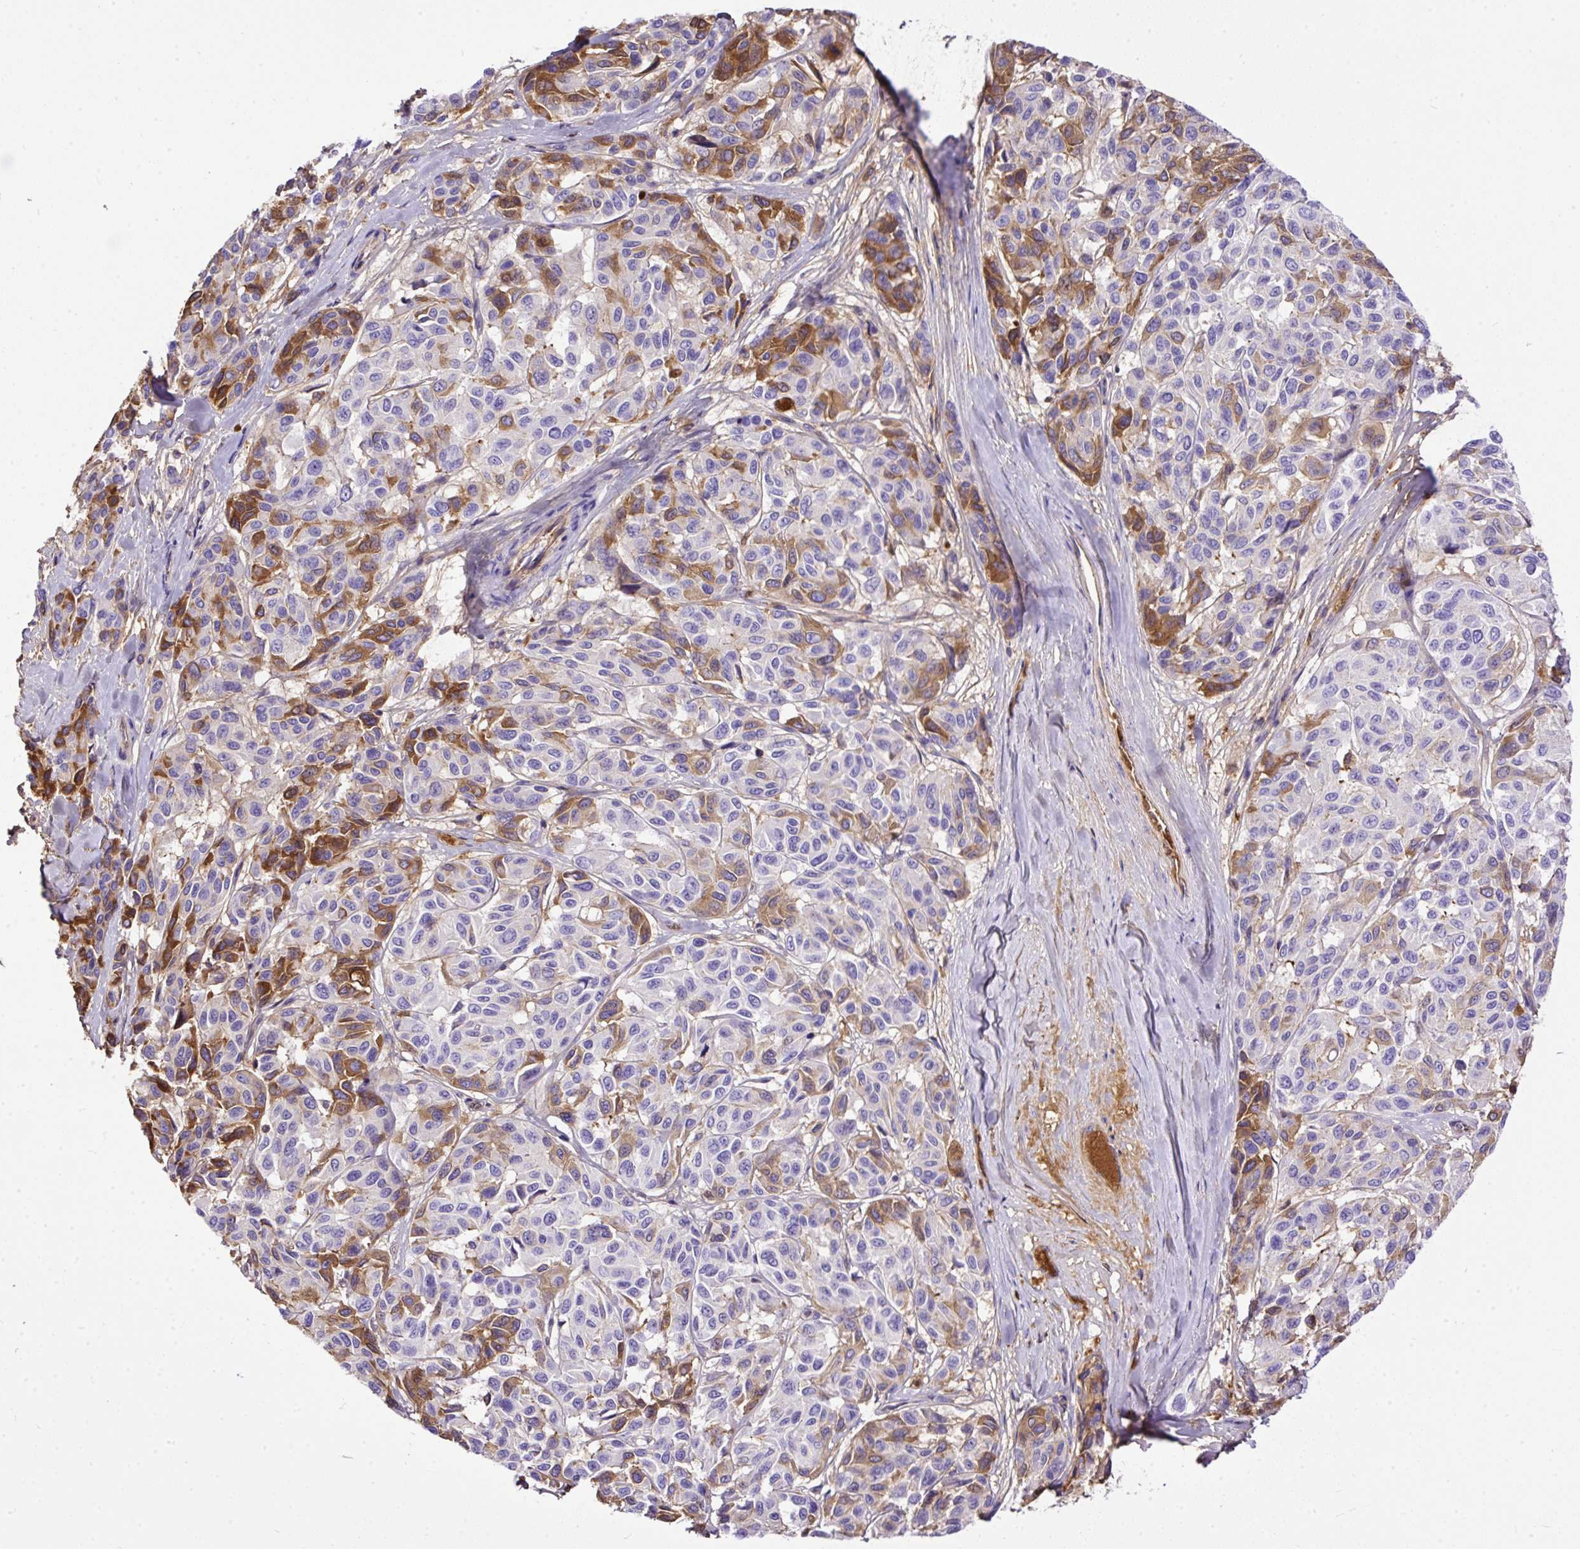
{"staining": {"intensity": "moderate", "quantity": "25%-75%", "location": "cytoplasmic/membranous"}, "tissue": "melanoma", "cell_type": "Tumor cells", "image_type": "cancer", "snomed": [{"axis": "morphology", "description": "Malignant melanoma, NOS"}, {"axis": "topography", "description": "Skin"}], "caption": "A medium amount of moderate cytoplasmic/membranous expression is seen in about 25%-75% of tumor cells in malignant melanoma tissue.", "gene": "CLEC3B", "patient": {"sex": "female", "age": 66}}